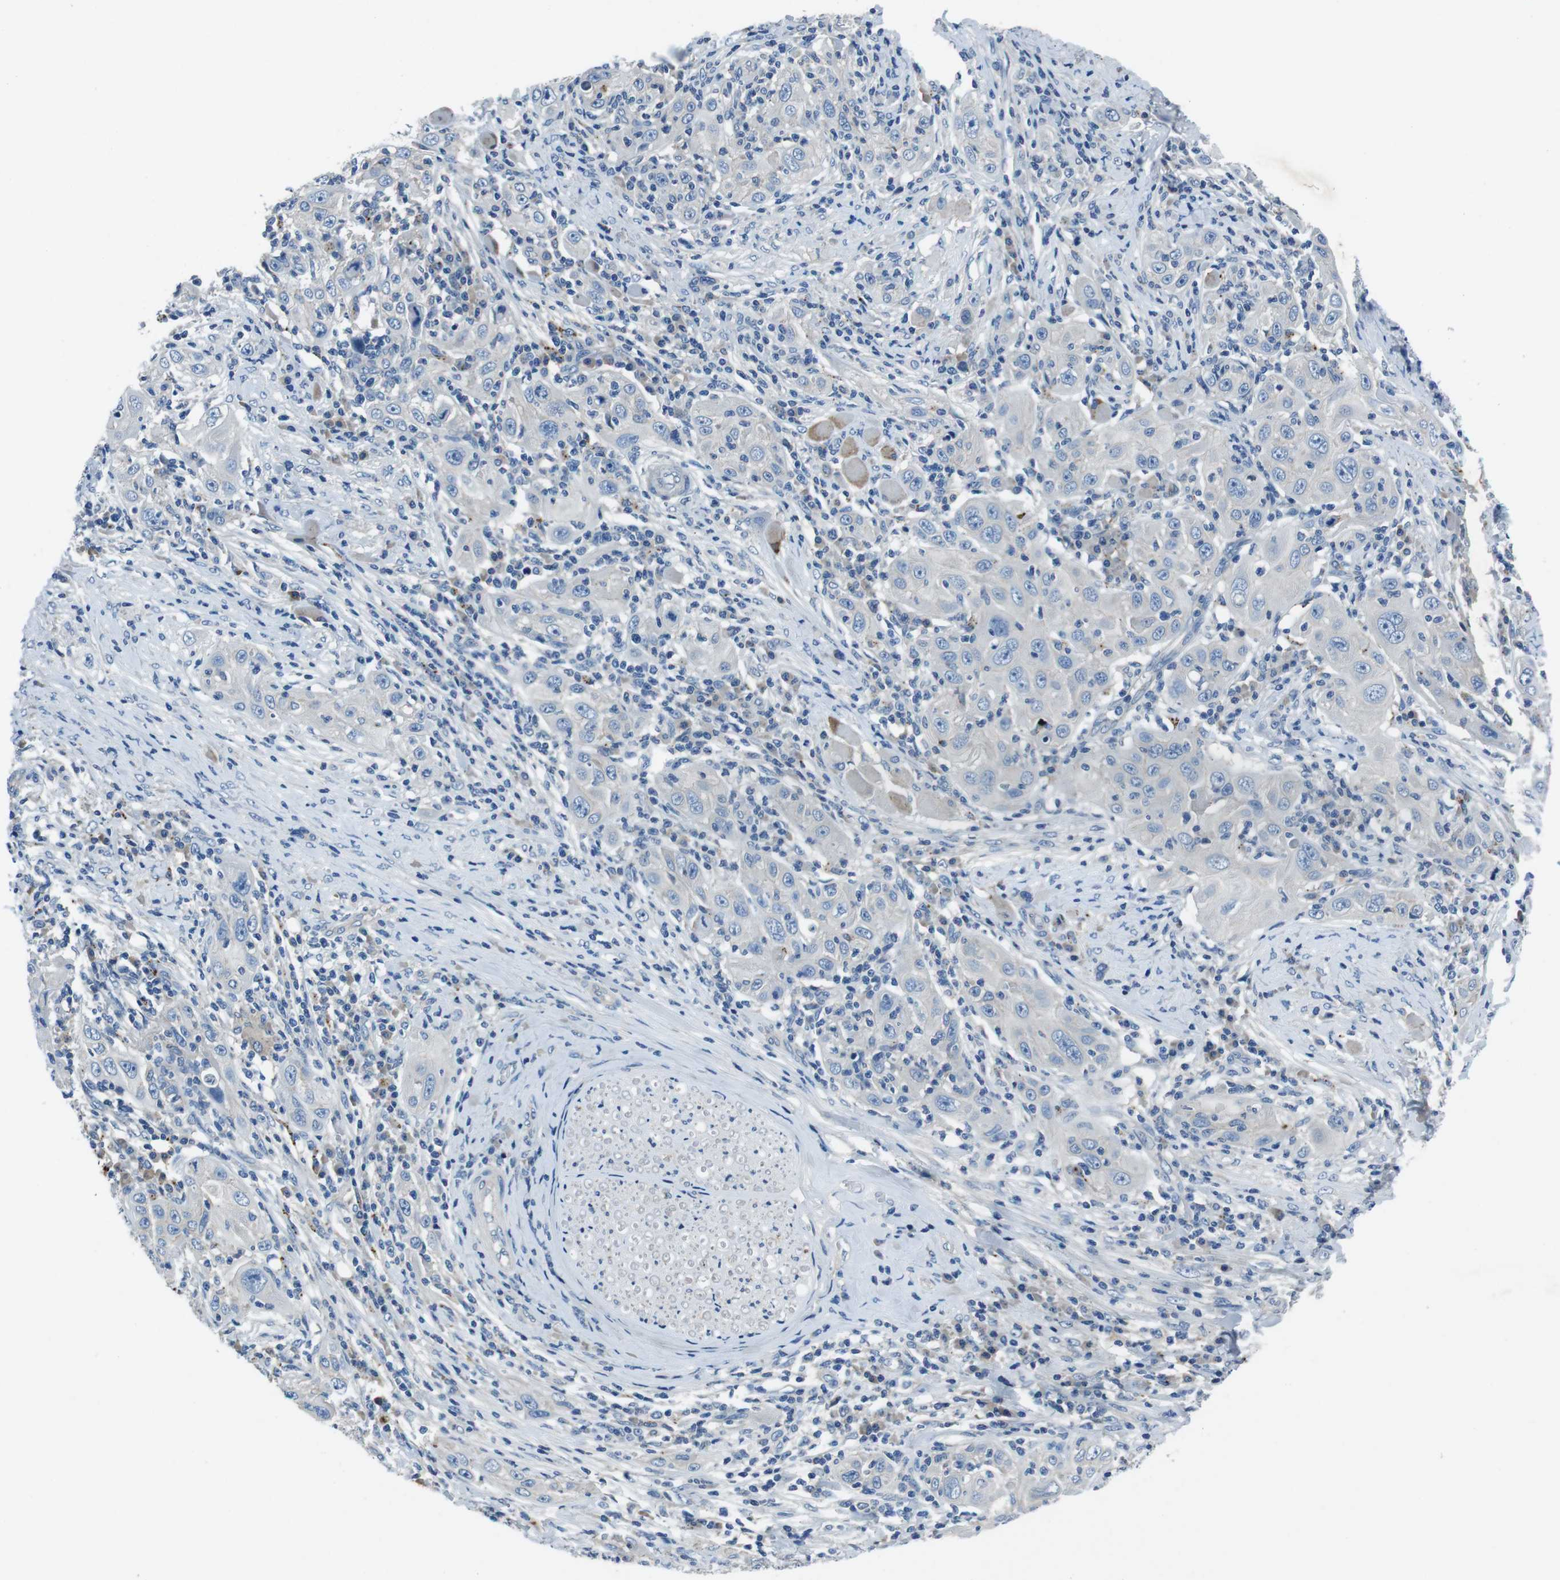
{"staining": {"intensity": "negative", "quantity": "none", "location": "none"}, "tissue": "skin cancer", "cell_type": "Tumor cells", "image_type": "cancer", "snomed": [{"axis": "morphology", "description": "Squamous cell carcinoma, NOS"}, {"axis": "topography", "description": "Skin"}], "caption": "DAB immunohistochemical staining of human skin cancer exhibits no significant expression in tumor cells.", "gene": "TULP3", "patient": {"sex": "female", "age": 88}}